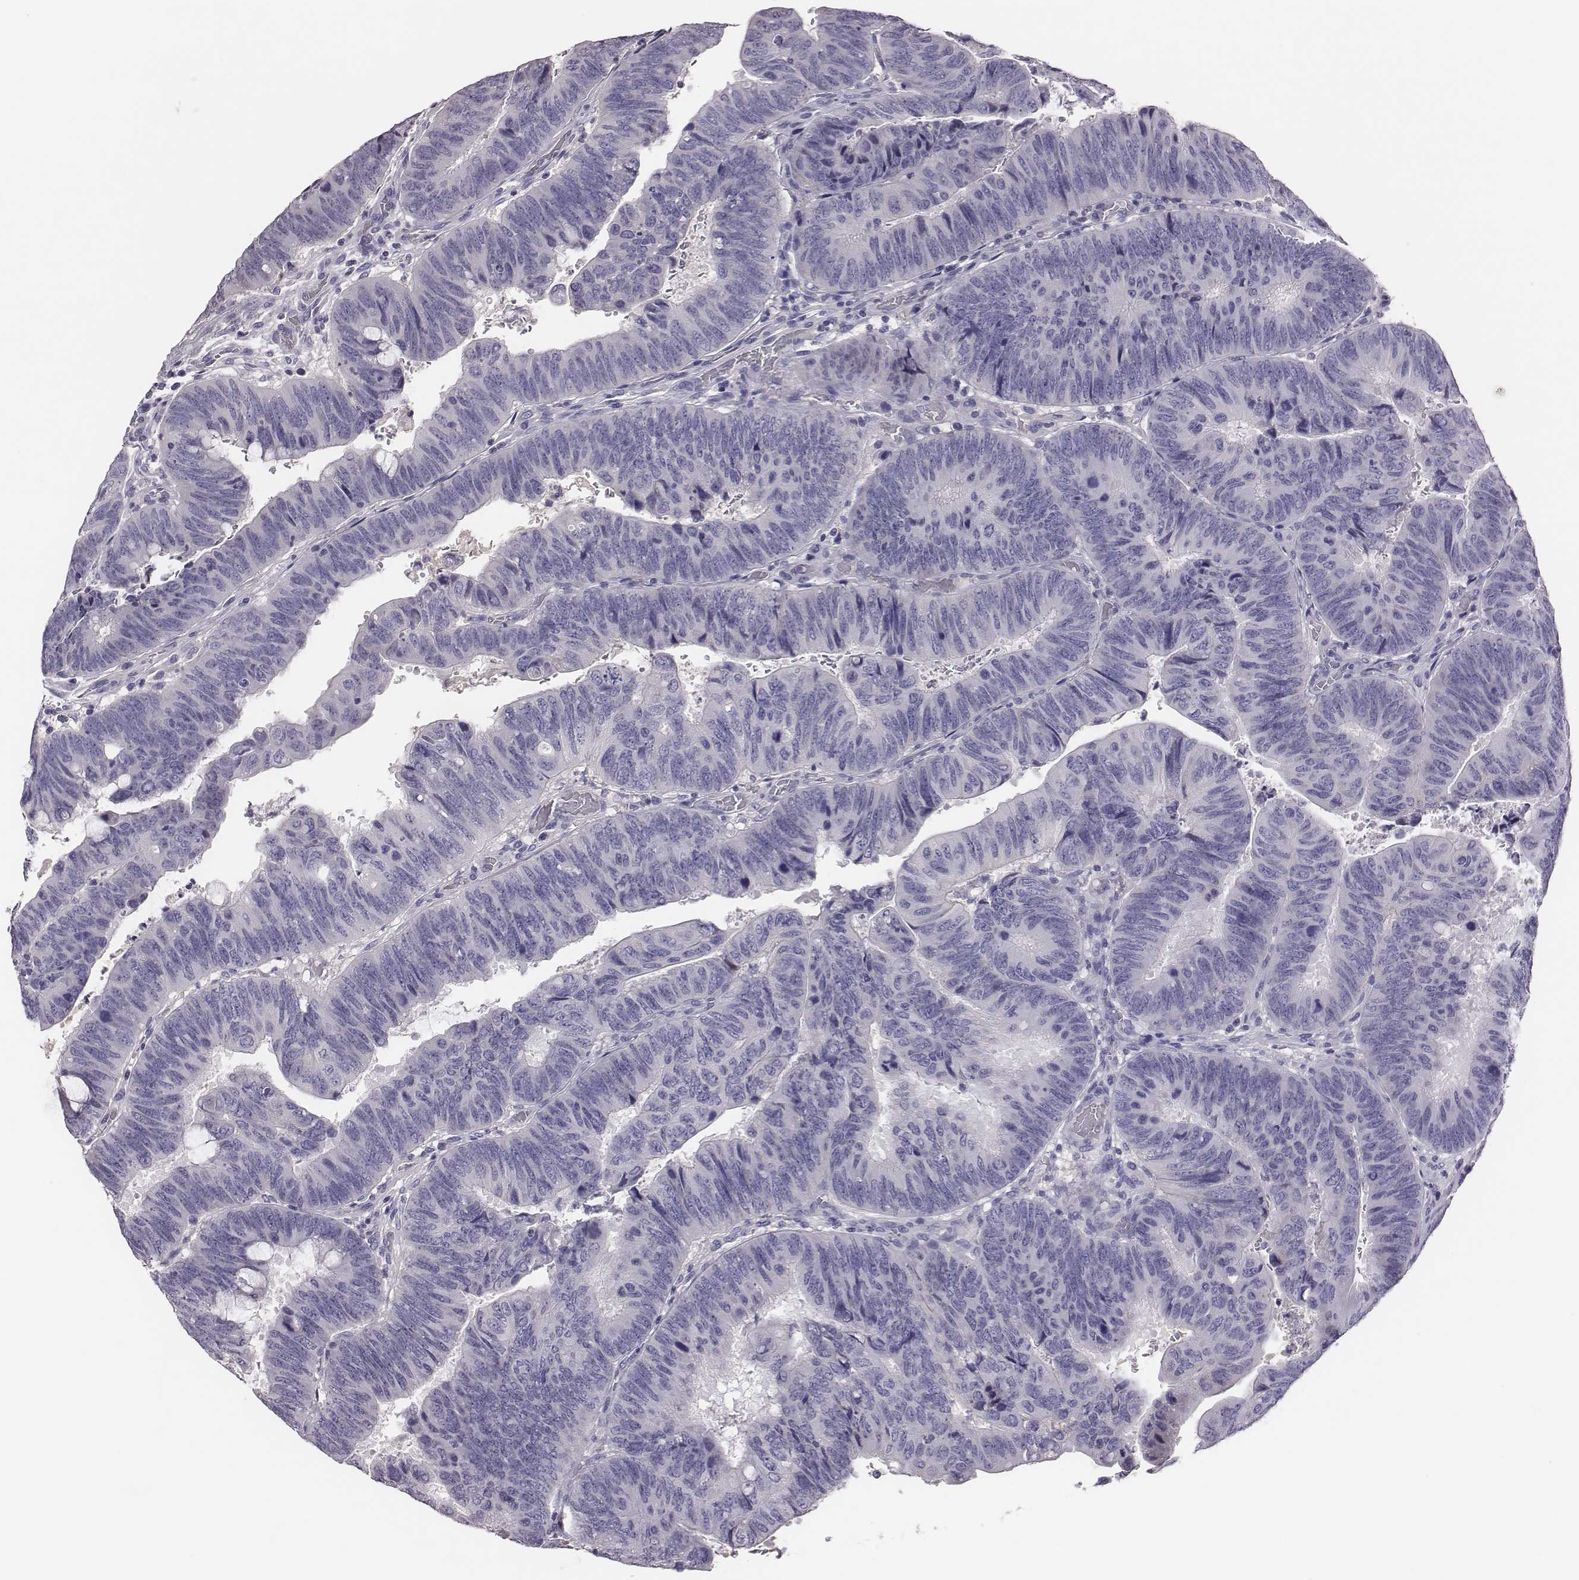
{"staining": {"intensity": "negative", "quantity": "none", "location": "none"}, "tissue": "colorectal cancer", "cell_type": "Tumor cells", "image_type": "cancer", "snomed": [{"axis": "morphology", "description": "Normal tissue, NOS"}, {"axis": "morphology", "description": "Adenocarcinoma, NOS"}, {"axis": "topography", "description": "Rectum"}], "caption": "Immunohistochemical staining of human adenocarcinoma (colorectal) reveals no significant staining in tumor cells.", "gene": "EN1", "patient": {"sex": "male", "age": 92}}